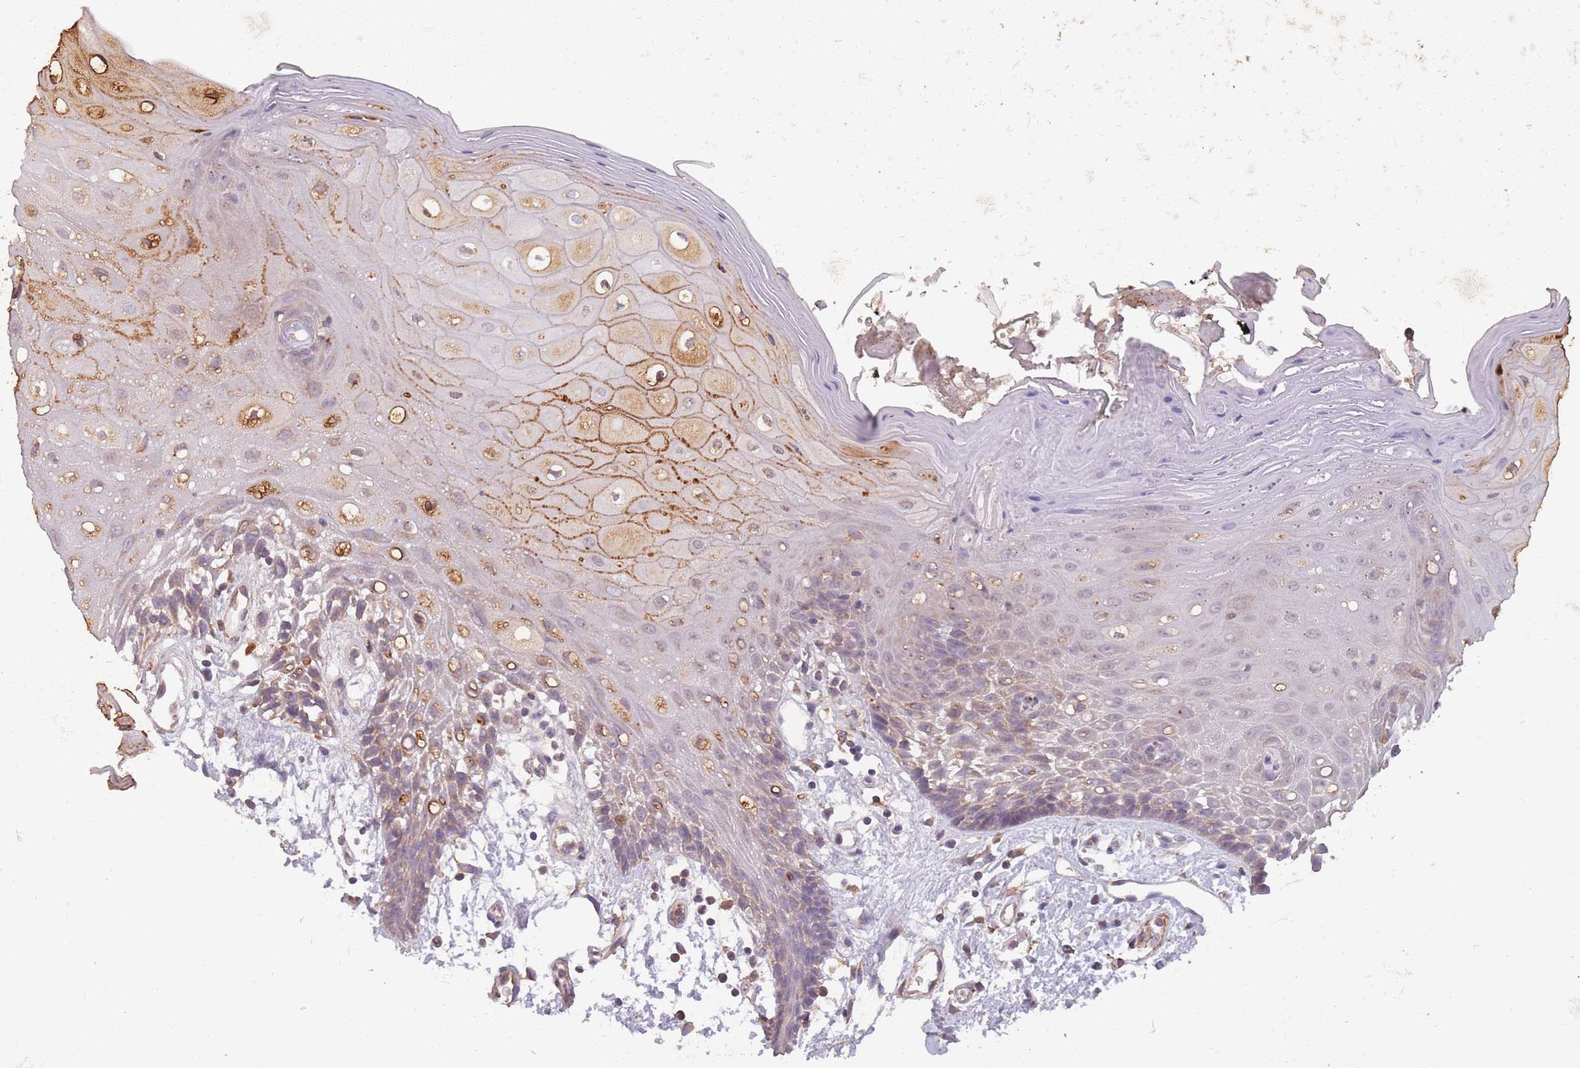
{"staining": {"intensity": "moderate", "quantity": "<25%", "location": "cytoplasmic/membranous"}, "tissue": "oral mucosa", "cell_type": "Squamous epithelial cells", "image_type": "normal", "snomed": [{"axis": "morphology", "description": "Normal tissue, NOS"}, {"axis": "topography", "description": "Oral tissue"}, {"axis": "topography", "description": "Tounge, NOS"}], "caption": "A photomicrograph showing moderate cytoplasmic/membranous positivity in approximately <25% of squamous epithelial cells in unremarkable oral mucosa, as visualized by brown immunohistochemical staining.", "gene": "SANBR", "patient": {"sex": "female", "age": 59}}